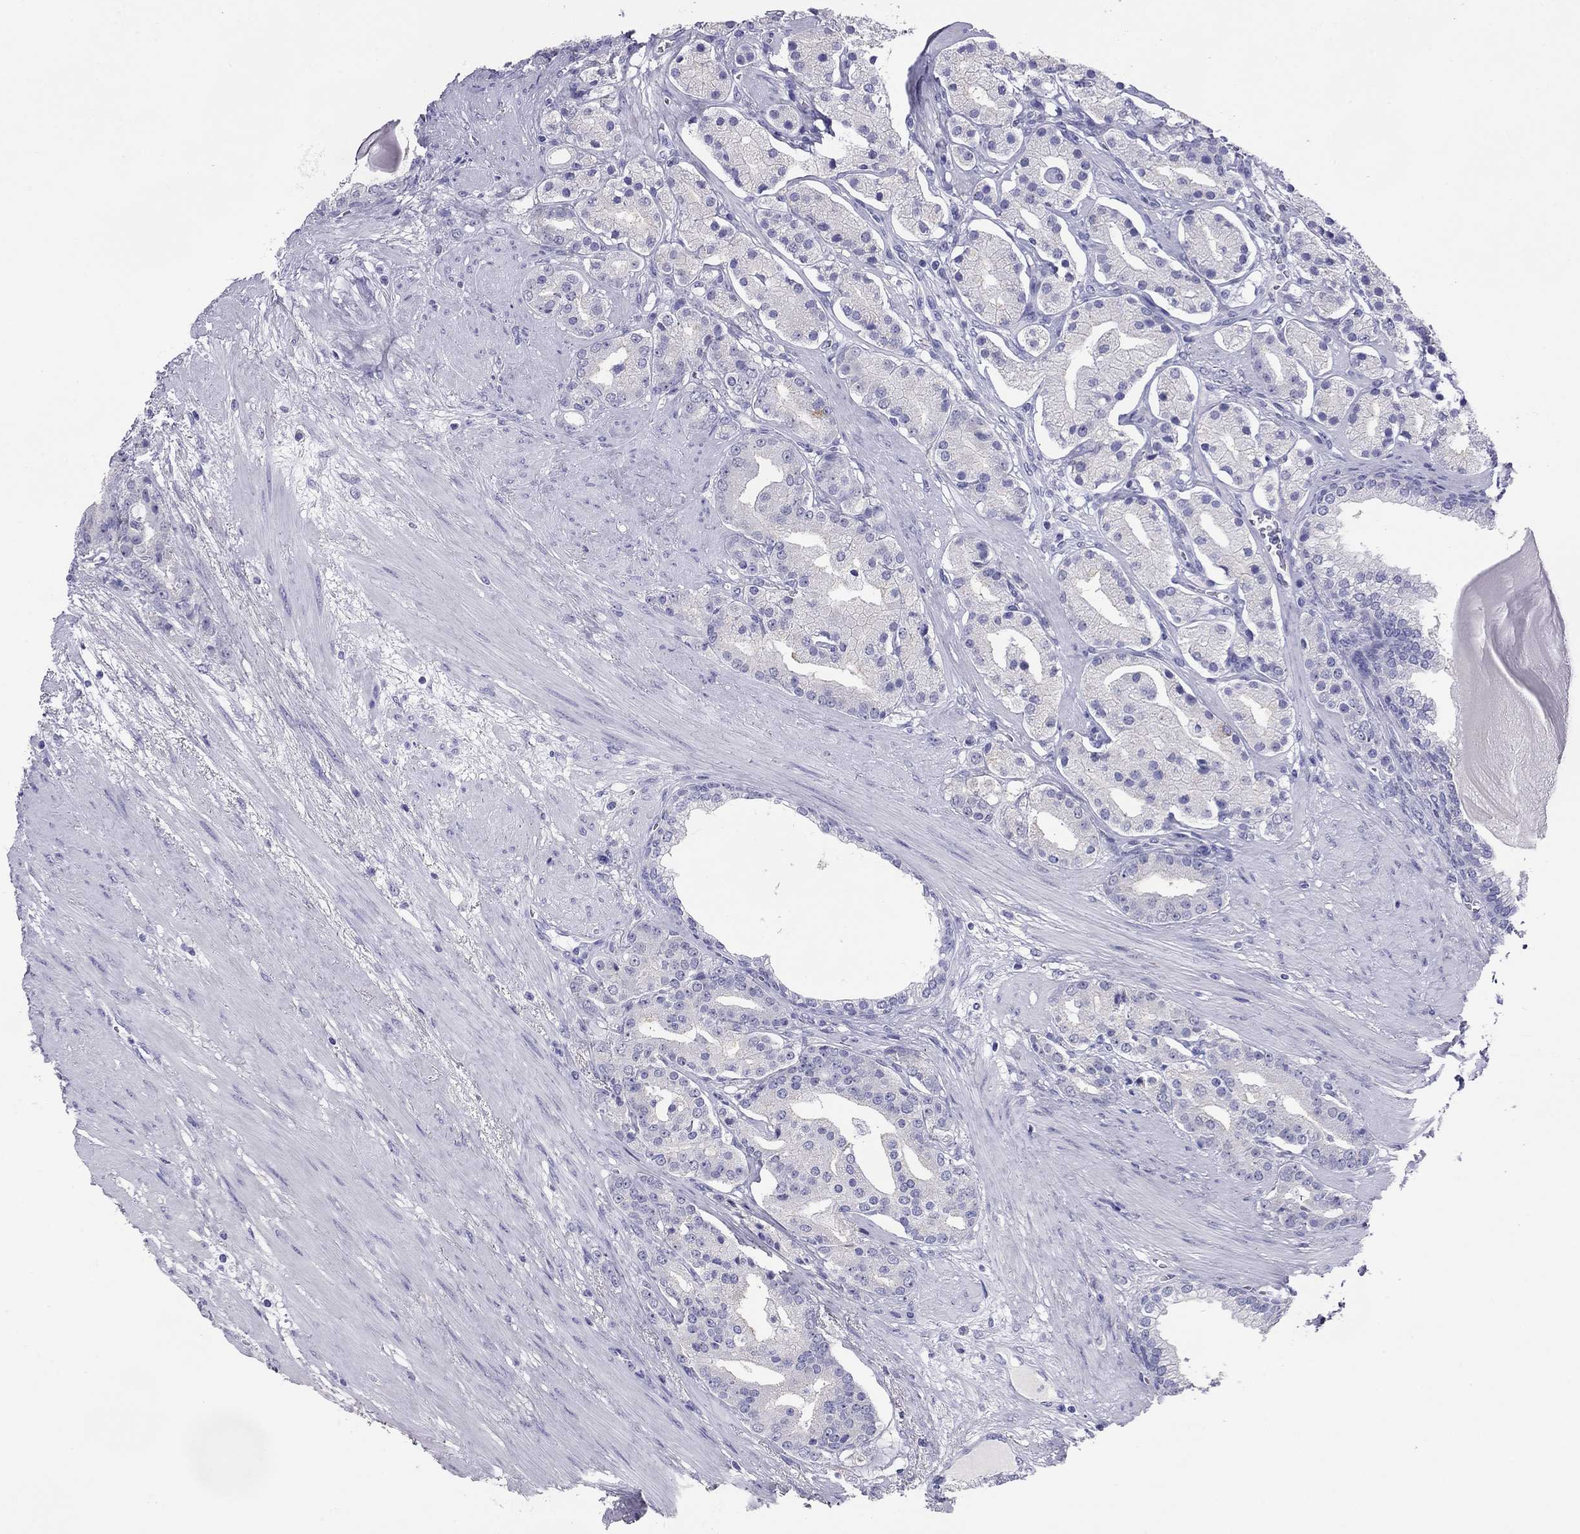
{"staining": {"intensity": "negative", "quantity": "none", "location": "none"}, "tissue": "prostate cancer", "cell_type": "Tumor cells", "image_type": "cancer", "snomed": [{"axis": "morphology", "description": "Adenocarcinoma, NOS"}, {"axis": "topography", "description": "Prostate"}], "caption": "An IHC photomicrograph of prostate cancer (adenocarcinoma) is shown. There is no staining in tumor cells of prostate cancer (adenocarcinoma).", "gene": "ODF4", "patient": {"sex": "male", "age": 69}}